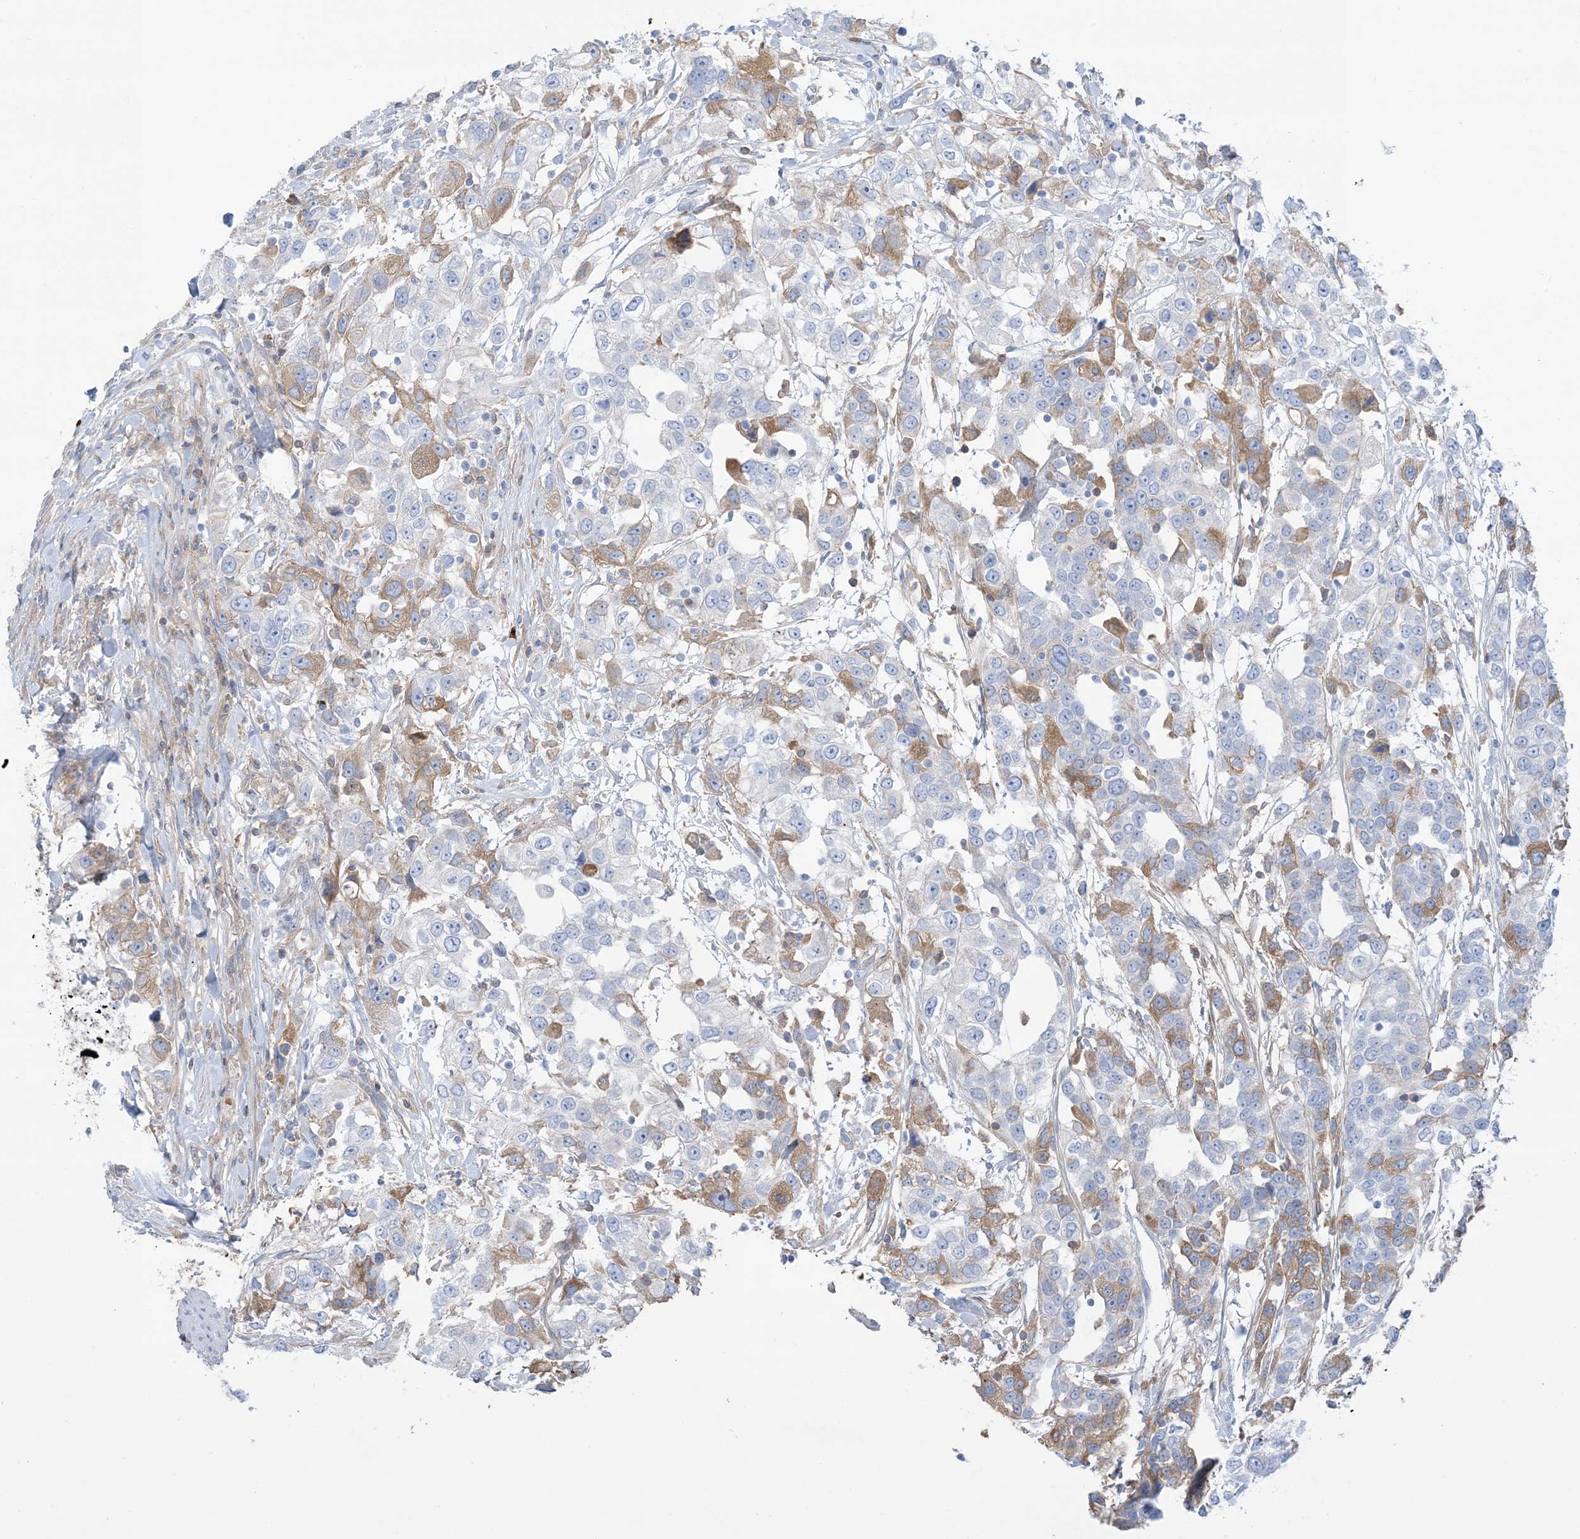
{"staining": {"intensity": "moderate", "quantity": "<25%", "location": "cytoplasmic/membranous"}, "tissue": "urothelial cancer", "cell_type": "Tumor cells", "image_type": "cancer", "snomed": [{"axis": "morphology", "description": "Urothelial carcinoma, High grade"}, {"axis": "topography", "description": "Urinary bladder"}], "caption": "Immunohistochemical staining of human high-grade urothelial carcinoma demonstrates moderate cytoplasmic/membranous protein staining in about <25% of tumor cells.", "gene": "ATP11C", "patient": {"sex": "female", "age": 80}}